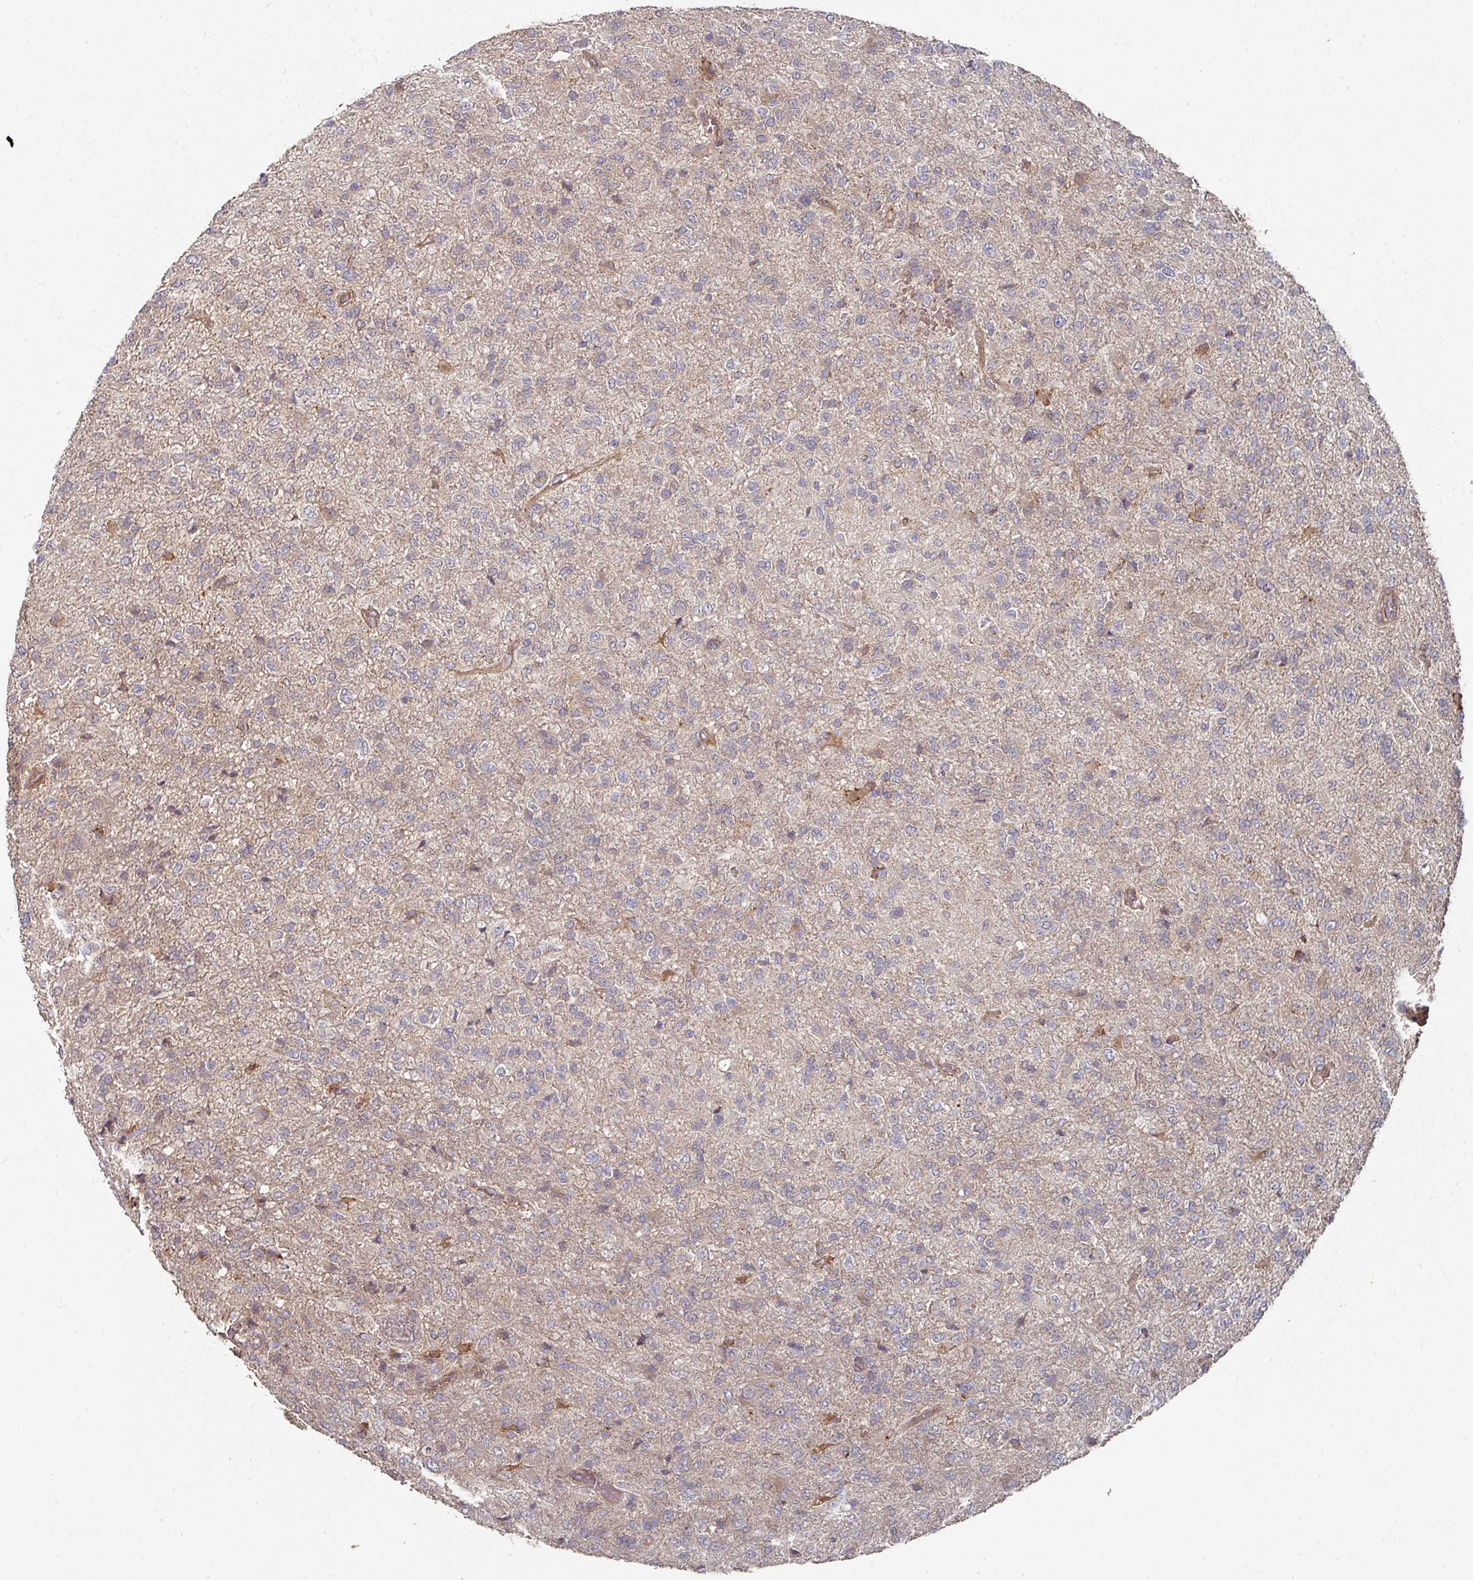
{"staining": {"intensity": "weak", "quantity": "<25%", "location": "cytoplasmic/membranous"}, "tissue": "glioma", "cell_type": "Tumor cells", "image_type": "cancer", "snomed": [{"axis": "morphology", "description": "Glioma, malignant, High grade"}, {"axis": "topography", "description": "Brain"}], "caption": "Glioma was stained to show a protein in brown. There is no significant positivity in tumor cells.", "gene": "DNAJC7", "patient": {"sex": "female", "age": 74}}